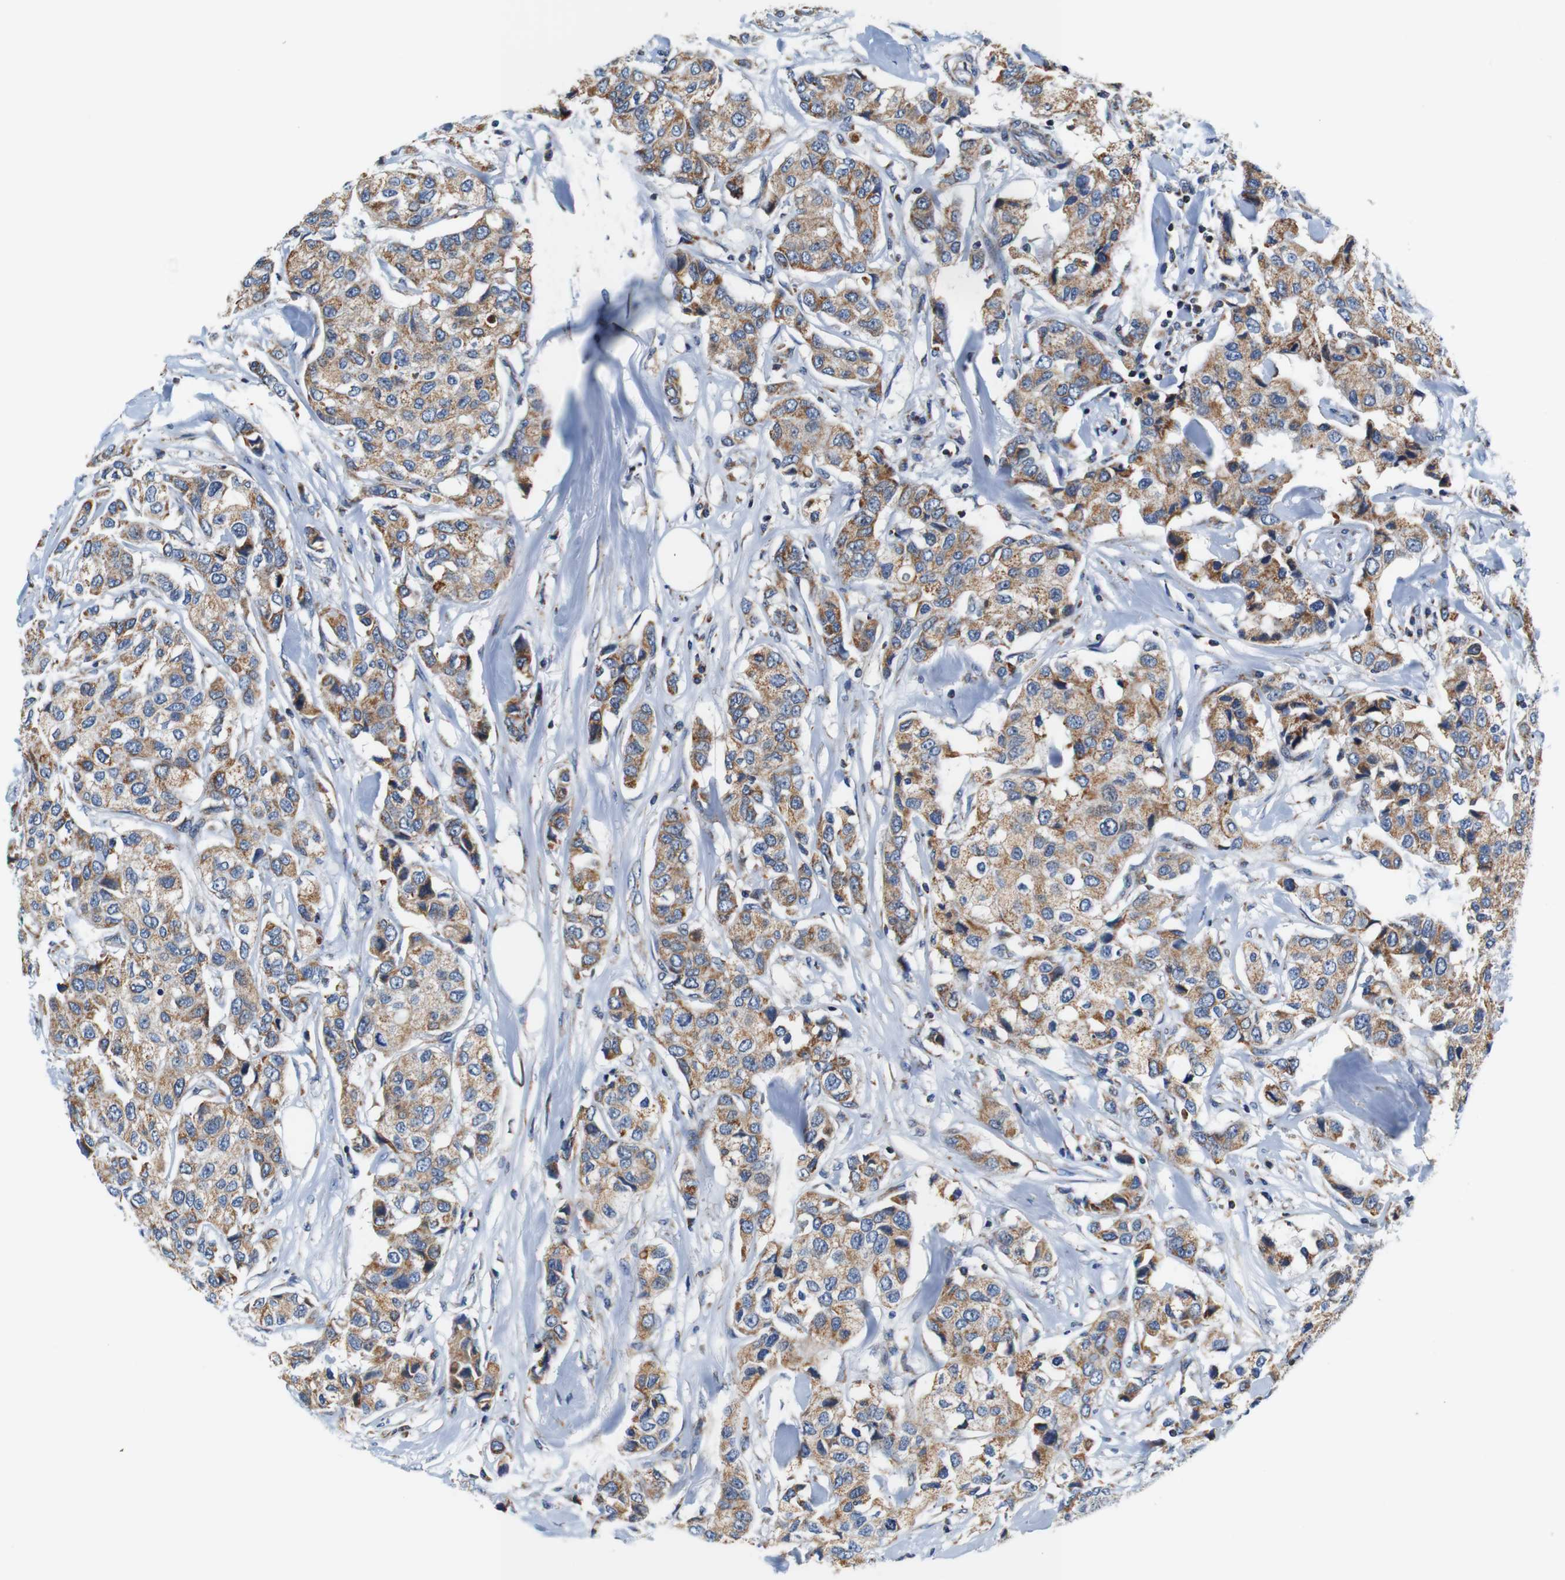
{"staining": {"intensity": "moderate", "quantity": ">75%", "location": "cytoplasmic/membranous"}, "tissue": "breast cancer", "cell_type": "Tumor cells", "image_type": "cancer", "snomed": [{"axis": "morphology", "description": "Duct carcinoma"}, {"axis": "topography", "description": "Breast"}], "caption": "The photomicrograph reveals immunohistochemical staining of breast cancer. There is moderate cytoplasmic/membranous staining is identified in about >75% of tumor cells.", "gene": "LRP4", "patient": {"sex": "female", "age": 80}}